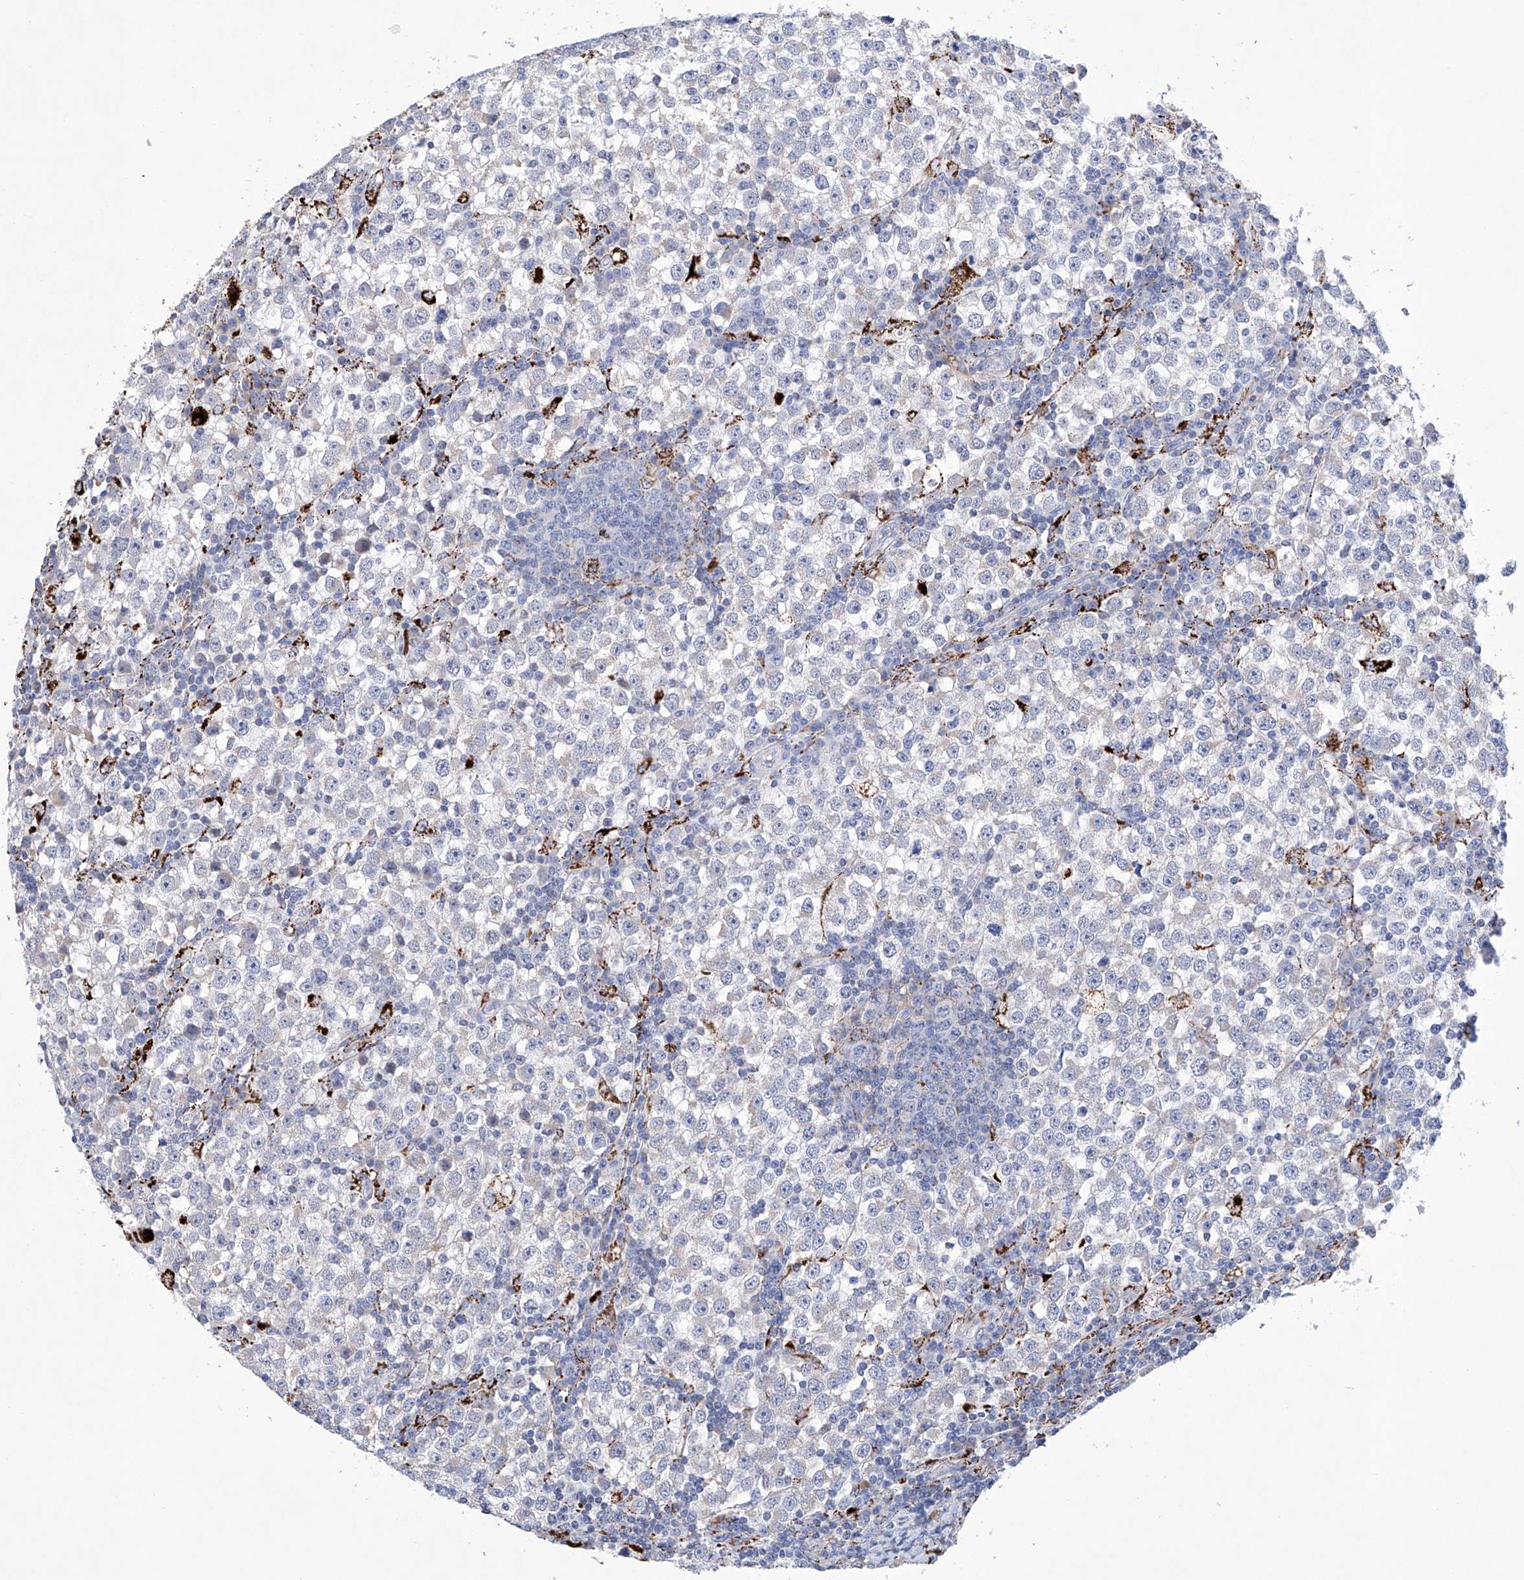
{"staining": {"intensity": "negative", "quantity": "none", "location": "none"}, "tissue": "testis cancer", "cell_type": "Tumor cells", "image_type": "cancer", "snomed": [{"axis": "morphology", "description": "Seminoma, NOS"}, {"axis": "topography", "description": "Testis"}], "caption": "This is an IHC histopathology image of testis seminoma. There is no expression in tumor cells.", "gene": "NRROS", "patient": {"sex": "male", "age": 65}}